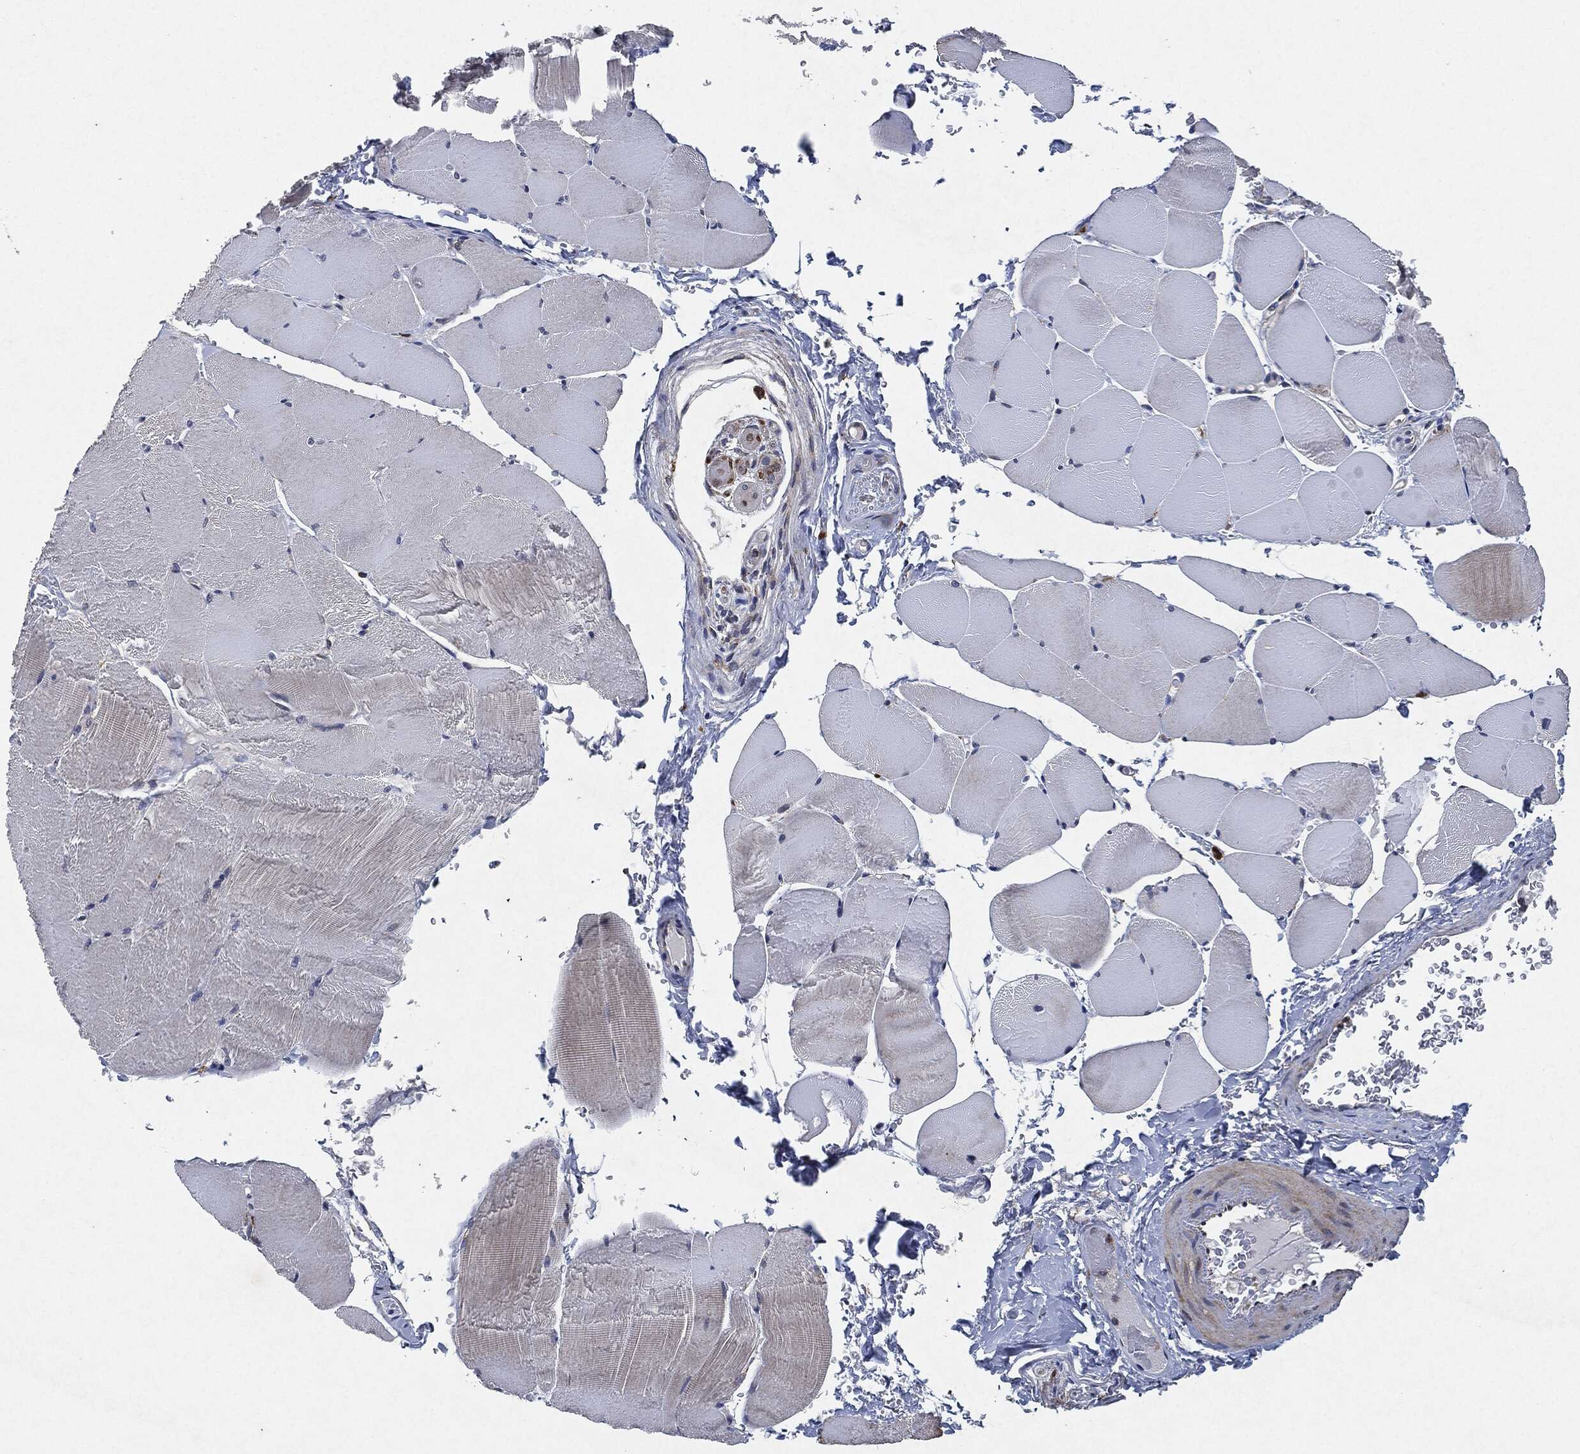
{"staining": {"intensity": "negative", "quantity": "none", "location": "none"}, "tissue": "skeletal muscle", "cell_type": "Myocytes", "image_type": "normal", "snomed": [{"axis": "morphology", "description": "Normal tissue, NOS"}, {"axis": "topography", "description": "Skeletal muscle"}], "caption": "Unremarkable skeletal muscle was stained to show a protein in brown. There is no significant expression in myocytes. The staining is performed using DAB brown chromogen with nuclei counter-stained in using hematoxylin.", "gene": "SLC31A2", "patient": {"sex": "female", "age": 37}}